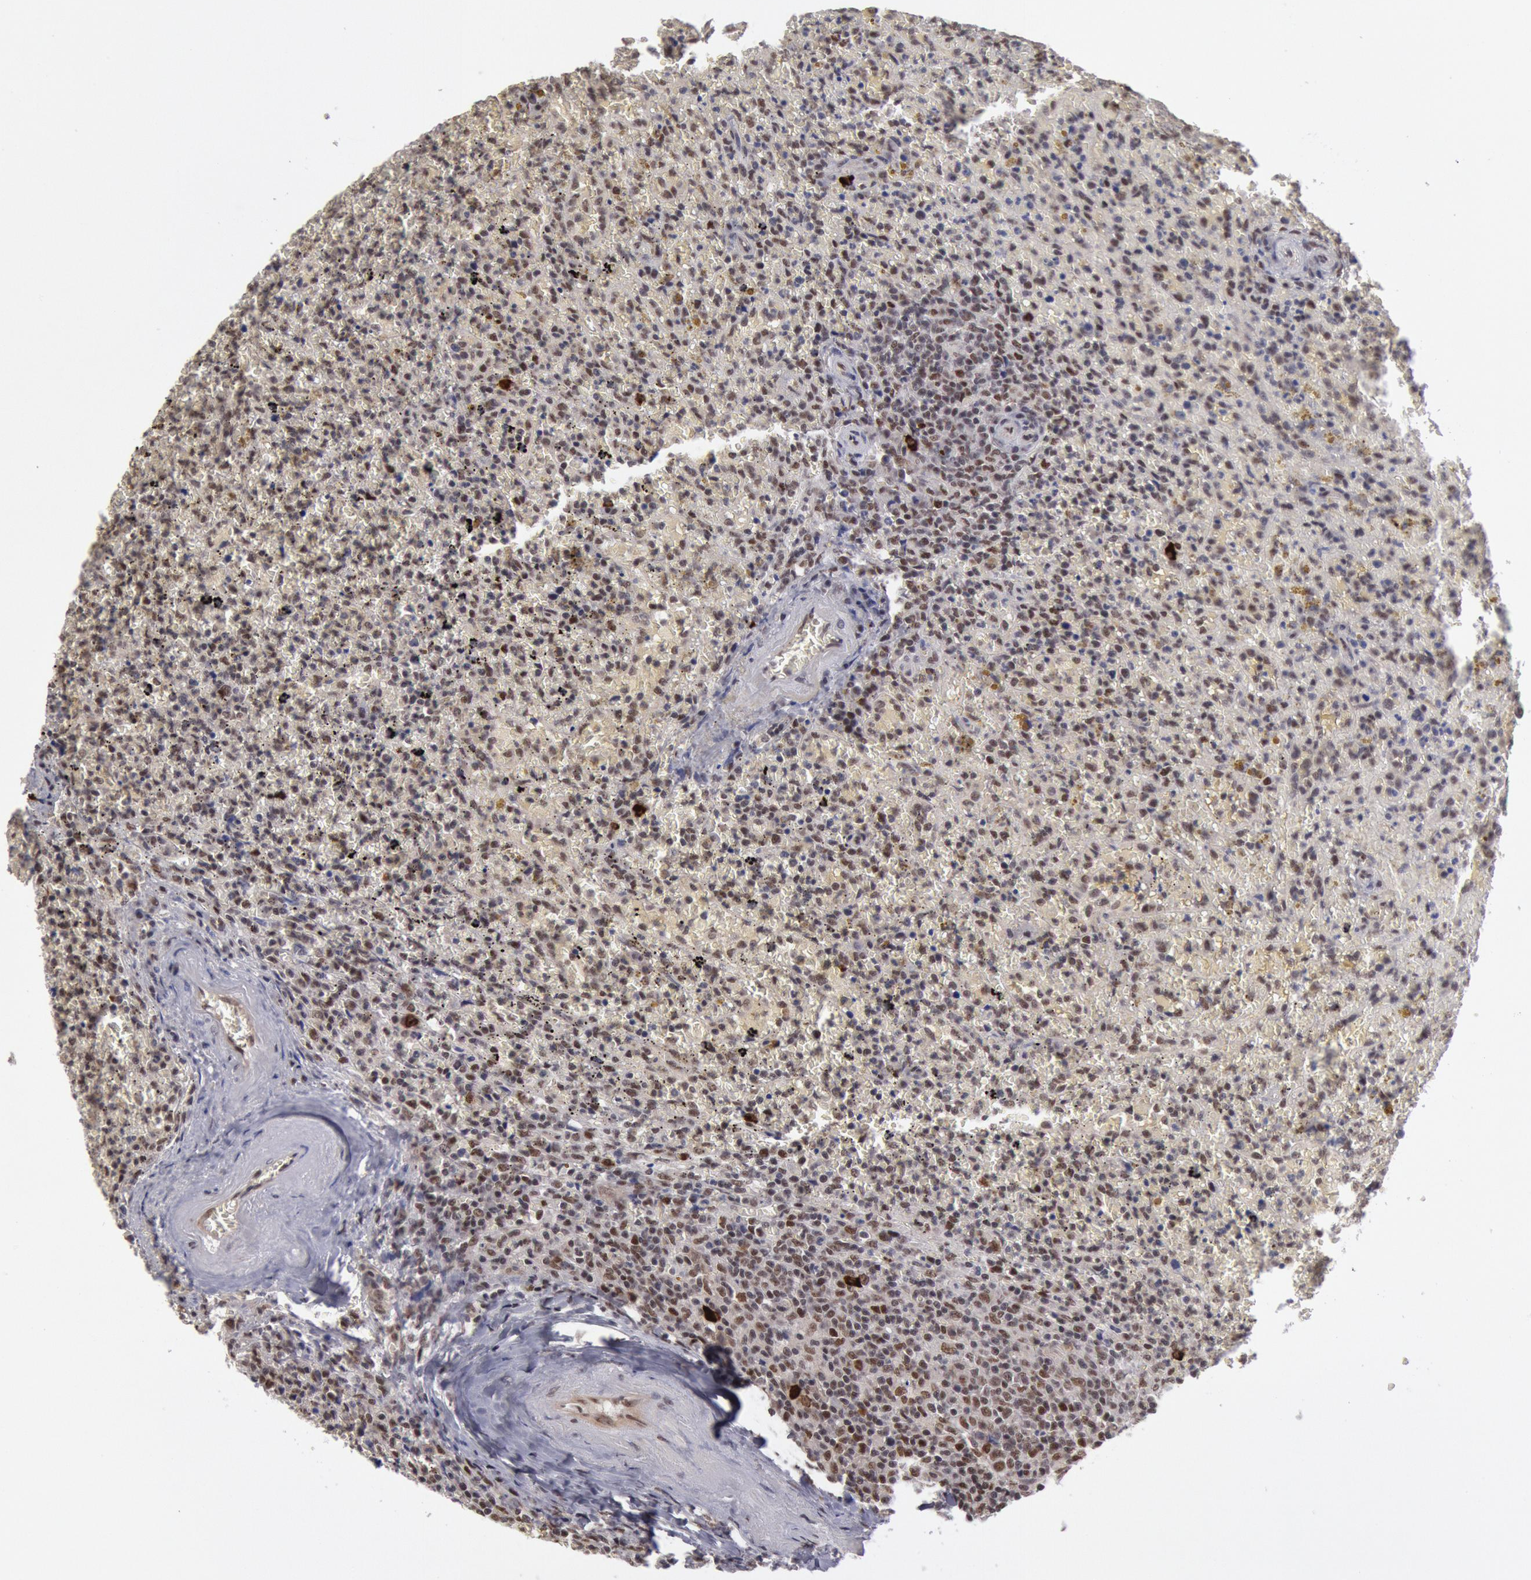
{"staining": {"intensity": "weak", "quantity": "25%-75%", "location": "nuclear"}, "tissue": "lymphoma", "cell_type": "Tumor cells", "image_type": "cancer", "snomed": [{"axis": "morphology", "description": "Malignant lymphoma, non-Hodgkin's type, High grade"}, {"axis": "topography", "description": "Spleen"}, {"axis": "topography", "description": "Lymph node"}], "caption": "Lymphoma stained with a brown dye reveals weak nuclear positive positivity in approximately 25%-75% of tumor cells.", "gene": "PPP4R3B", "patient": {"sex": "female", "age": 70}}